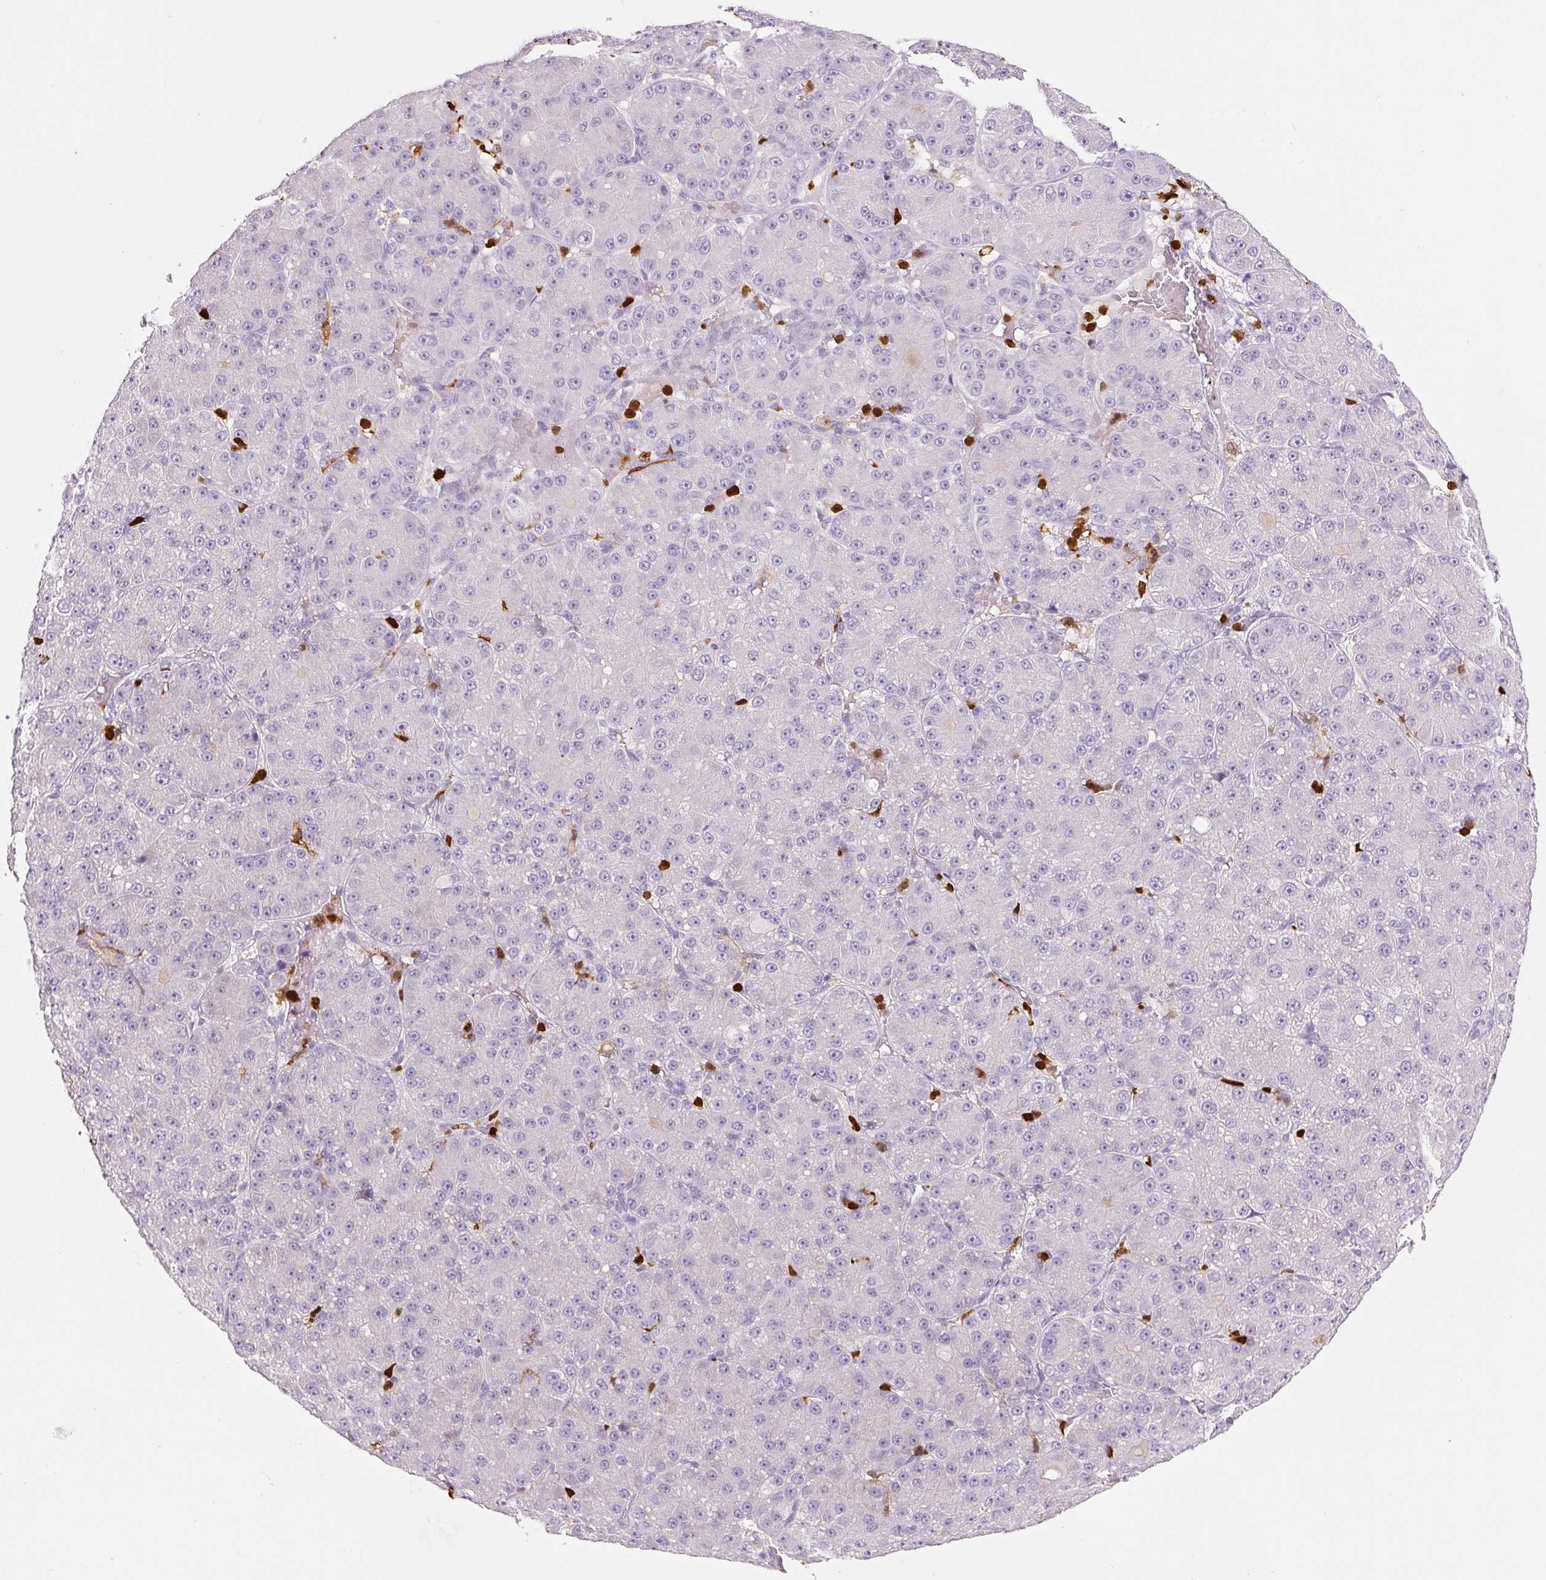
{"staining": {"intensity": "negative", "quantity": "none", "location": "none"}, "tissue": "liver cancer", "cell_type": "Tumor cells", "image_type": "cancer", "snomed": [{"axis": "morphology", "description": "Carcinoma, Hepatocellular, NOS"}, {"axis": "topography", "description": "Liver"}], "caption": "DAB immunohistochemical staining of liver hepatocellular carcinoma displays no significant staining in tumor cells.", "gene": "S100A4", "patient": {"sex": "male", "age": 67}}